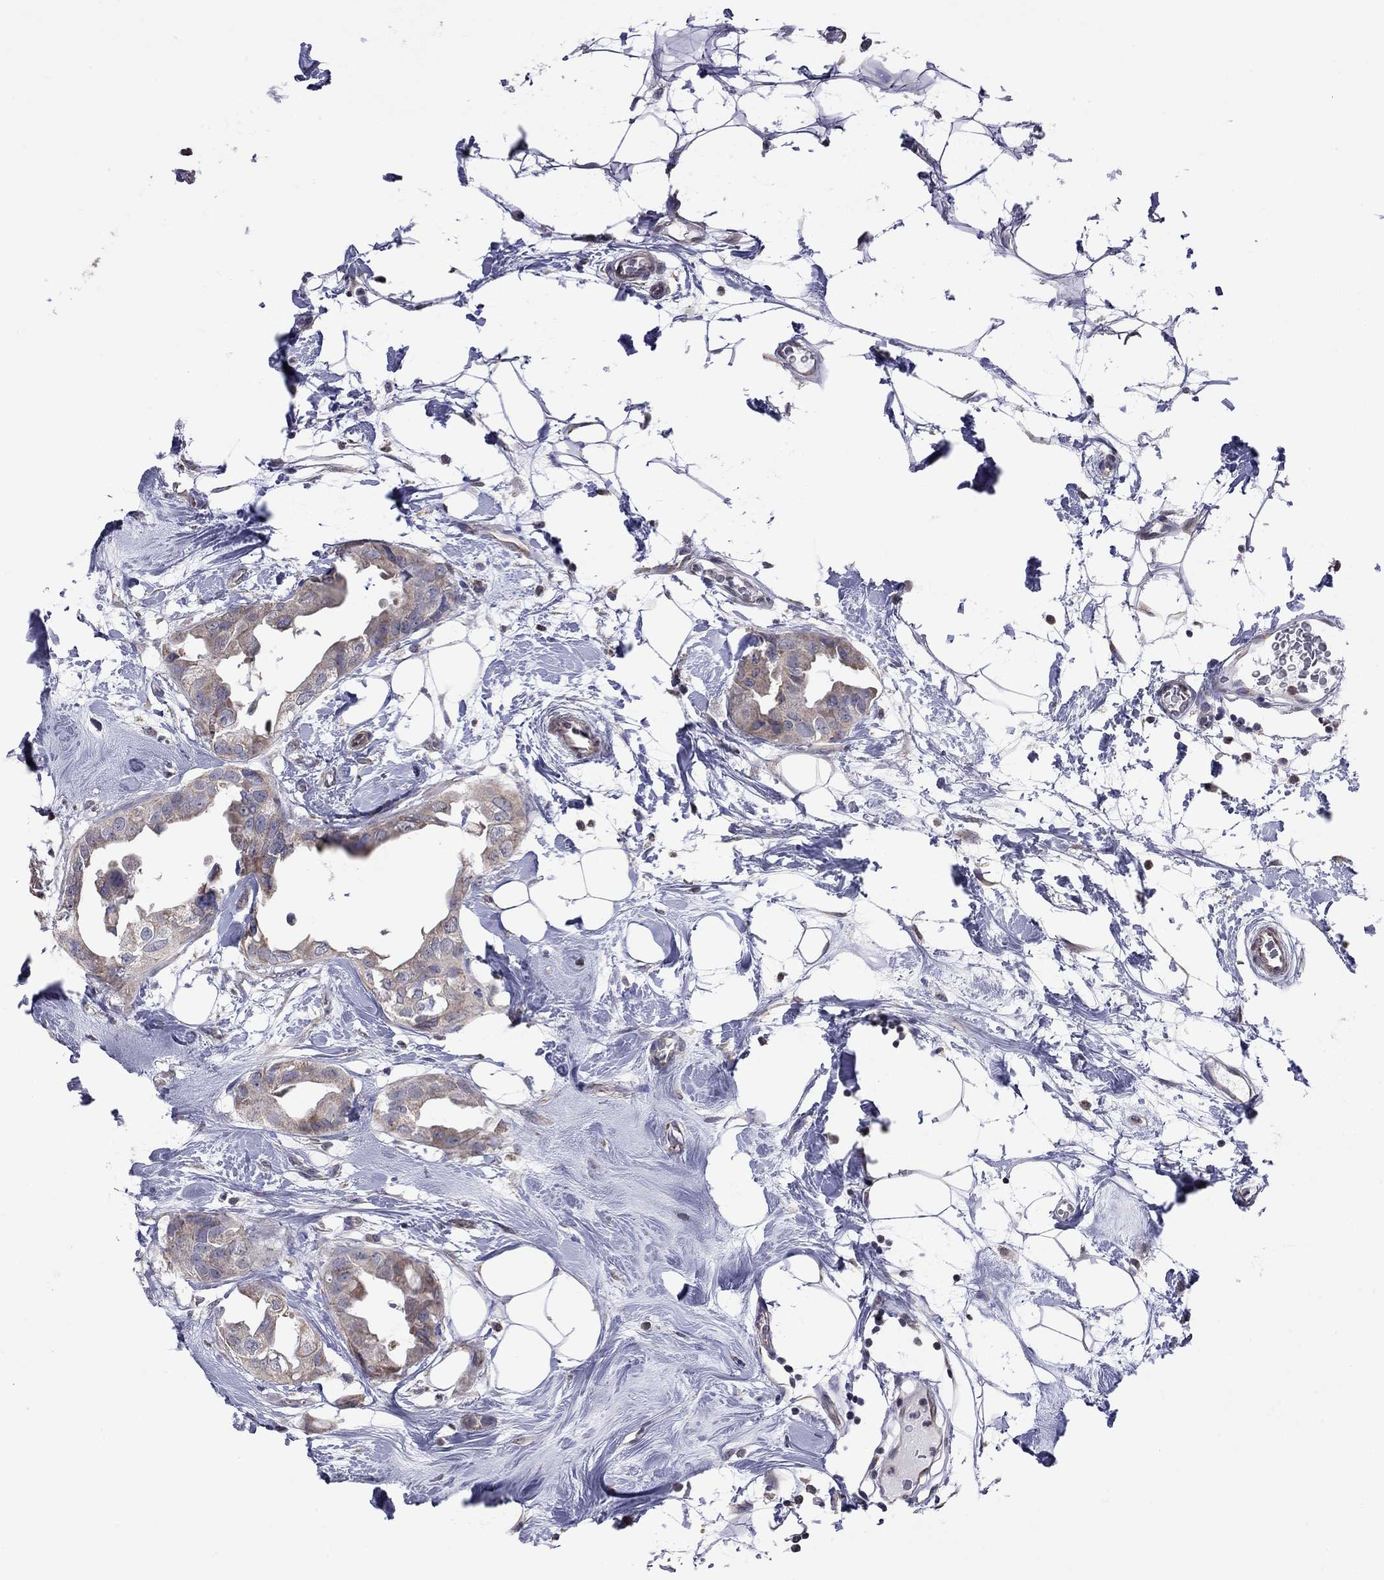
{"staining": {"intensity": "moderate", "quantity": ">75%", "location": "cytoplasmic/membranous"}, "tissue": "breast cancer", "cell_type": "Tumor cells", "image_type": "cancer", "snomed": [{"axis": "morphology", "description": "Normal tissue, NOS"}, {"axis": "morphology", "description": "Duct carcinoma"}, {"axis": "topography", "description": "Breast"}], "caption": "Immunohistochemistry (DAB) staining of breast cancer exhibits moderate cytoplasmic/membranous protein positivity in approximately >75% of tumor cells. The protein is shown in brown color, while the nuclei are stained blue.", "gene": "NDUFB1", "patient": {"sex": "female", "age": 40}}